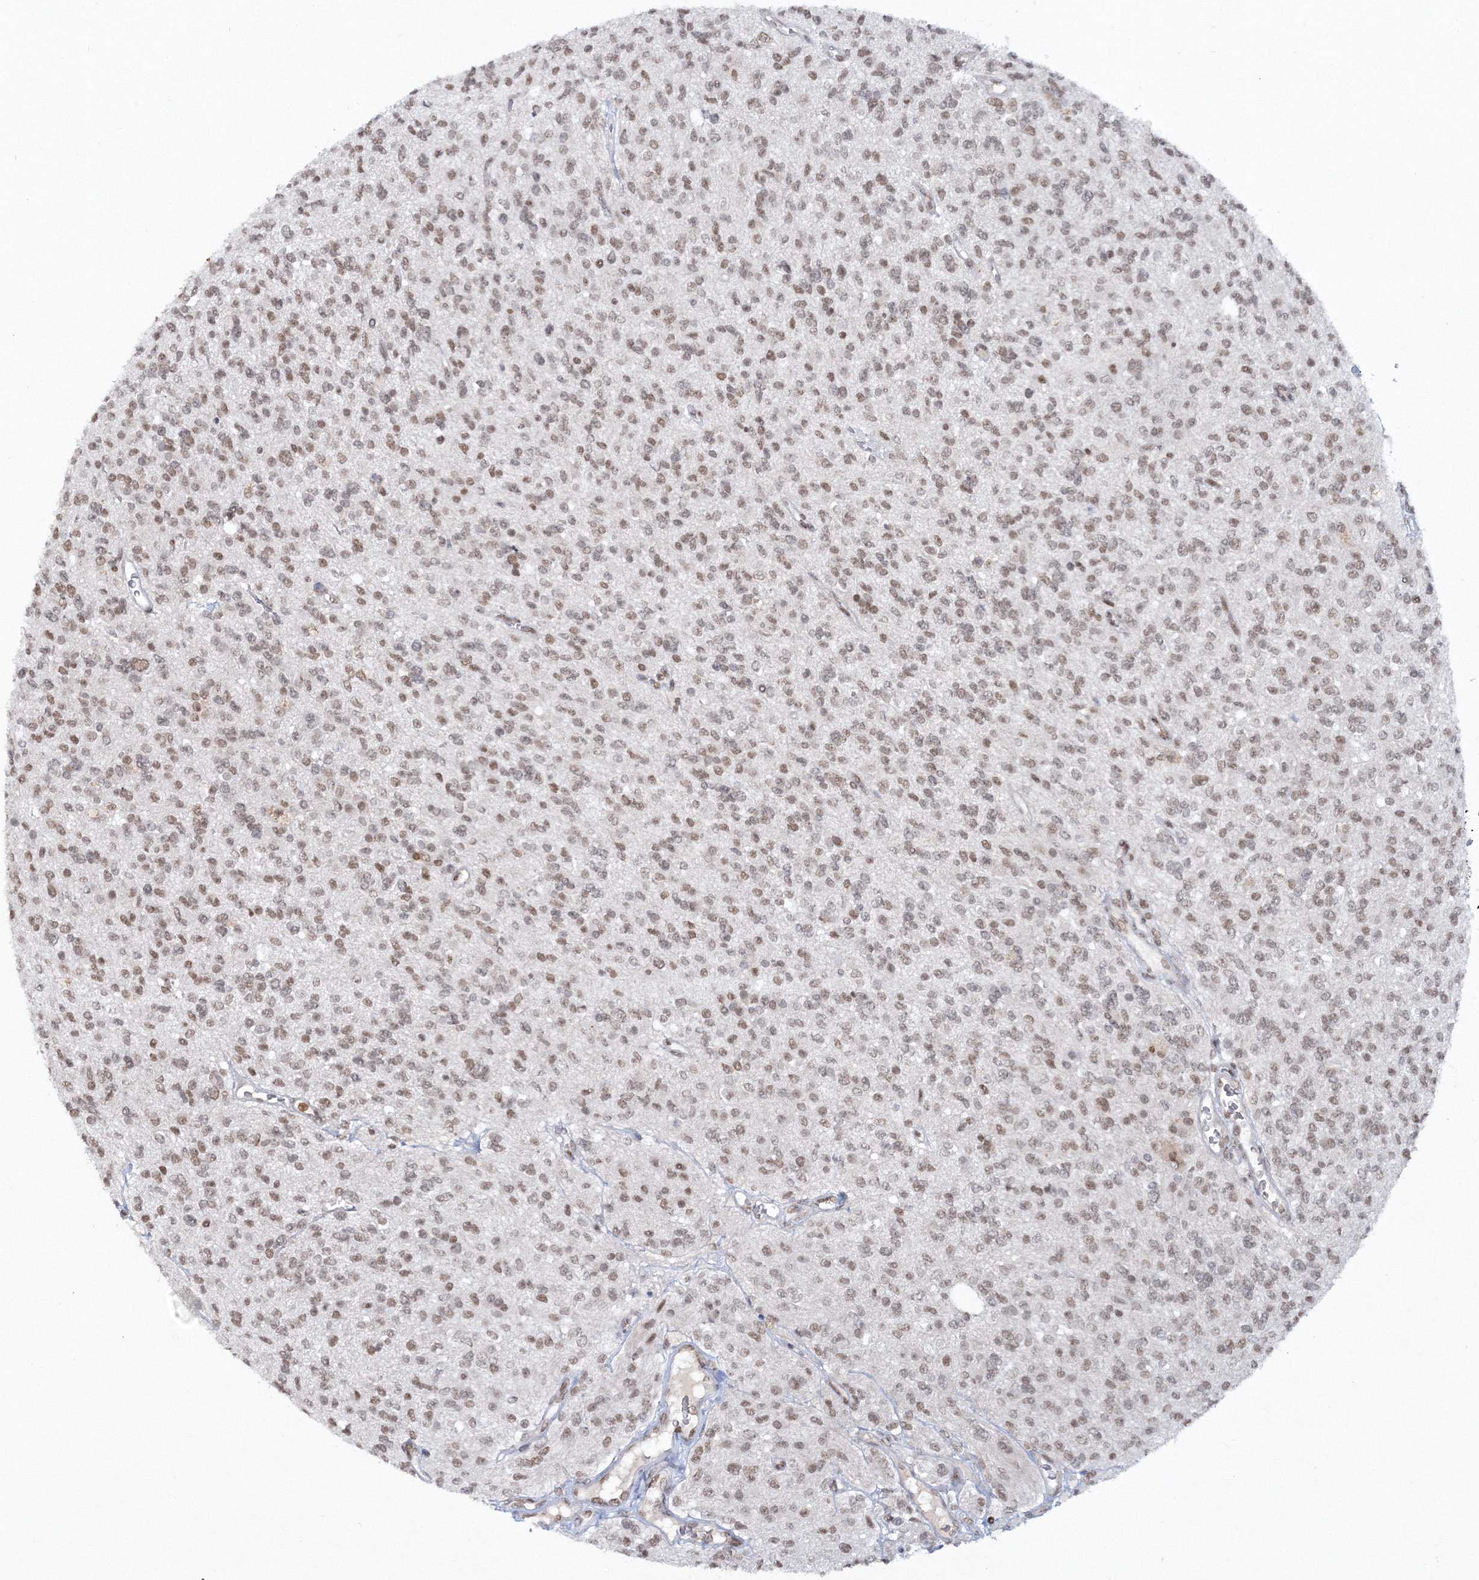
{"staining": {"intensity": "weak", "quantity": "25%-75%", "location": "nuclear"}, "tissue": "glioma", "cell_type": "Tumor cells", "image_type": "cancer", "snomed": [{"axis": "morphology", "description": "Glioma, malignant, High grade"}, {"axis": "topography", "description": "Brain"}], "caption": "This photomicrograph shows IHC staining of high-grade glioma (malignant), with low weak nuclear positivity in about 25%-75% of tumor cells.", "gene": "C3orf33", "patient": {"sex": "male", "age": 34}}